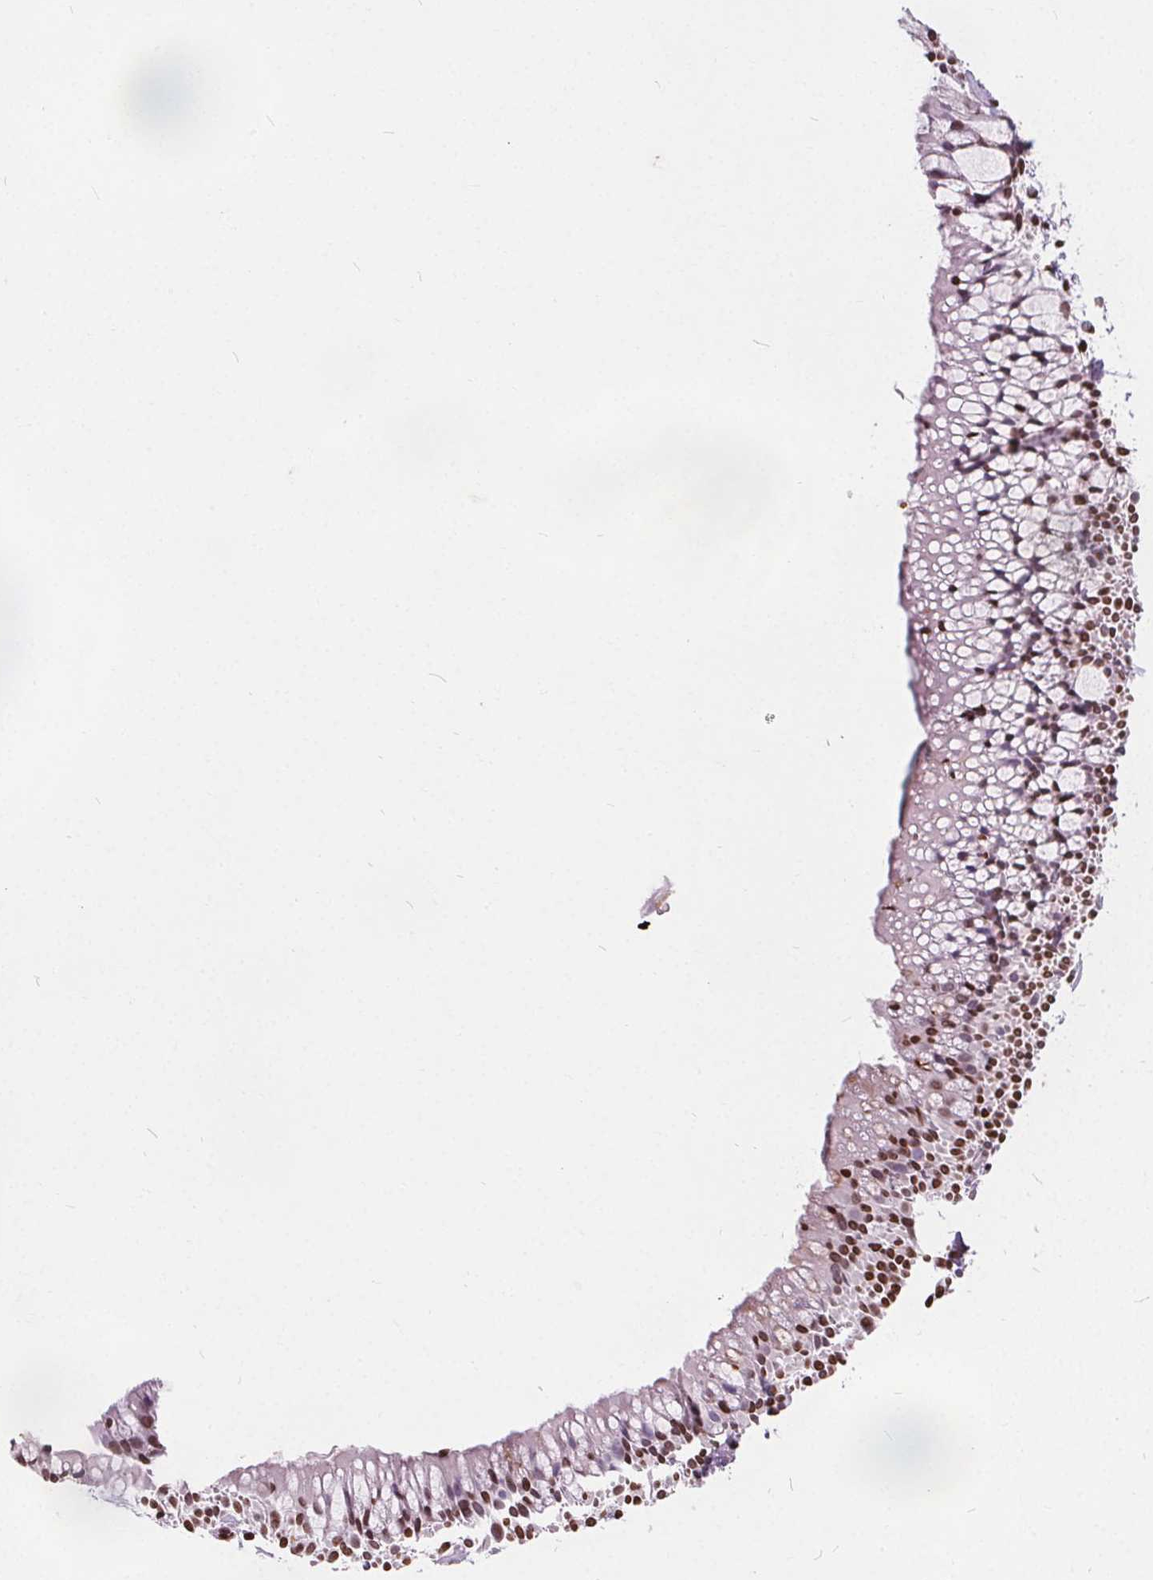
{"staining": {"intensity": "moderate", "quantity": "25%-75%", "location": "nuclear"}, "tissue": "nasopharynx", "cell_type": "Respiratory epithelial cells", "image_type": "normal", "snomed": [{"axis": "morphology", "description": "Normal tissue, NOS"}, {"axis": "topography", "description": "Nasopharynx"}], "caption": "Protein staining demonstrates moderate nuclear positivity in approximately 25%-75% of respiratory epithelial cells in unremarkable nasopharynx. Using DAB (brown) and hematoxylin (blue) stains, captured at high magnification using brightfield microscopy.", "gene": "ISLR2", "patient": {"sex": "male", "age": 56}}